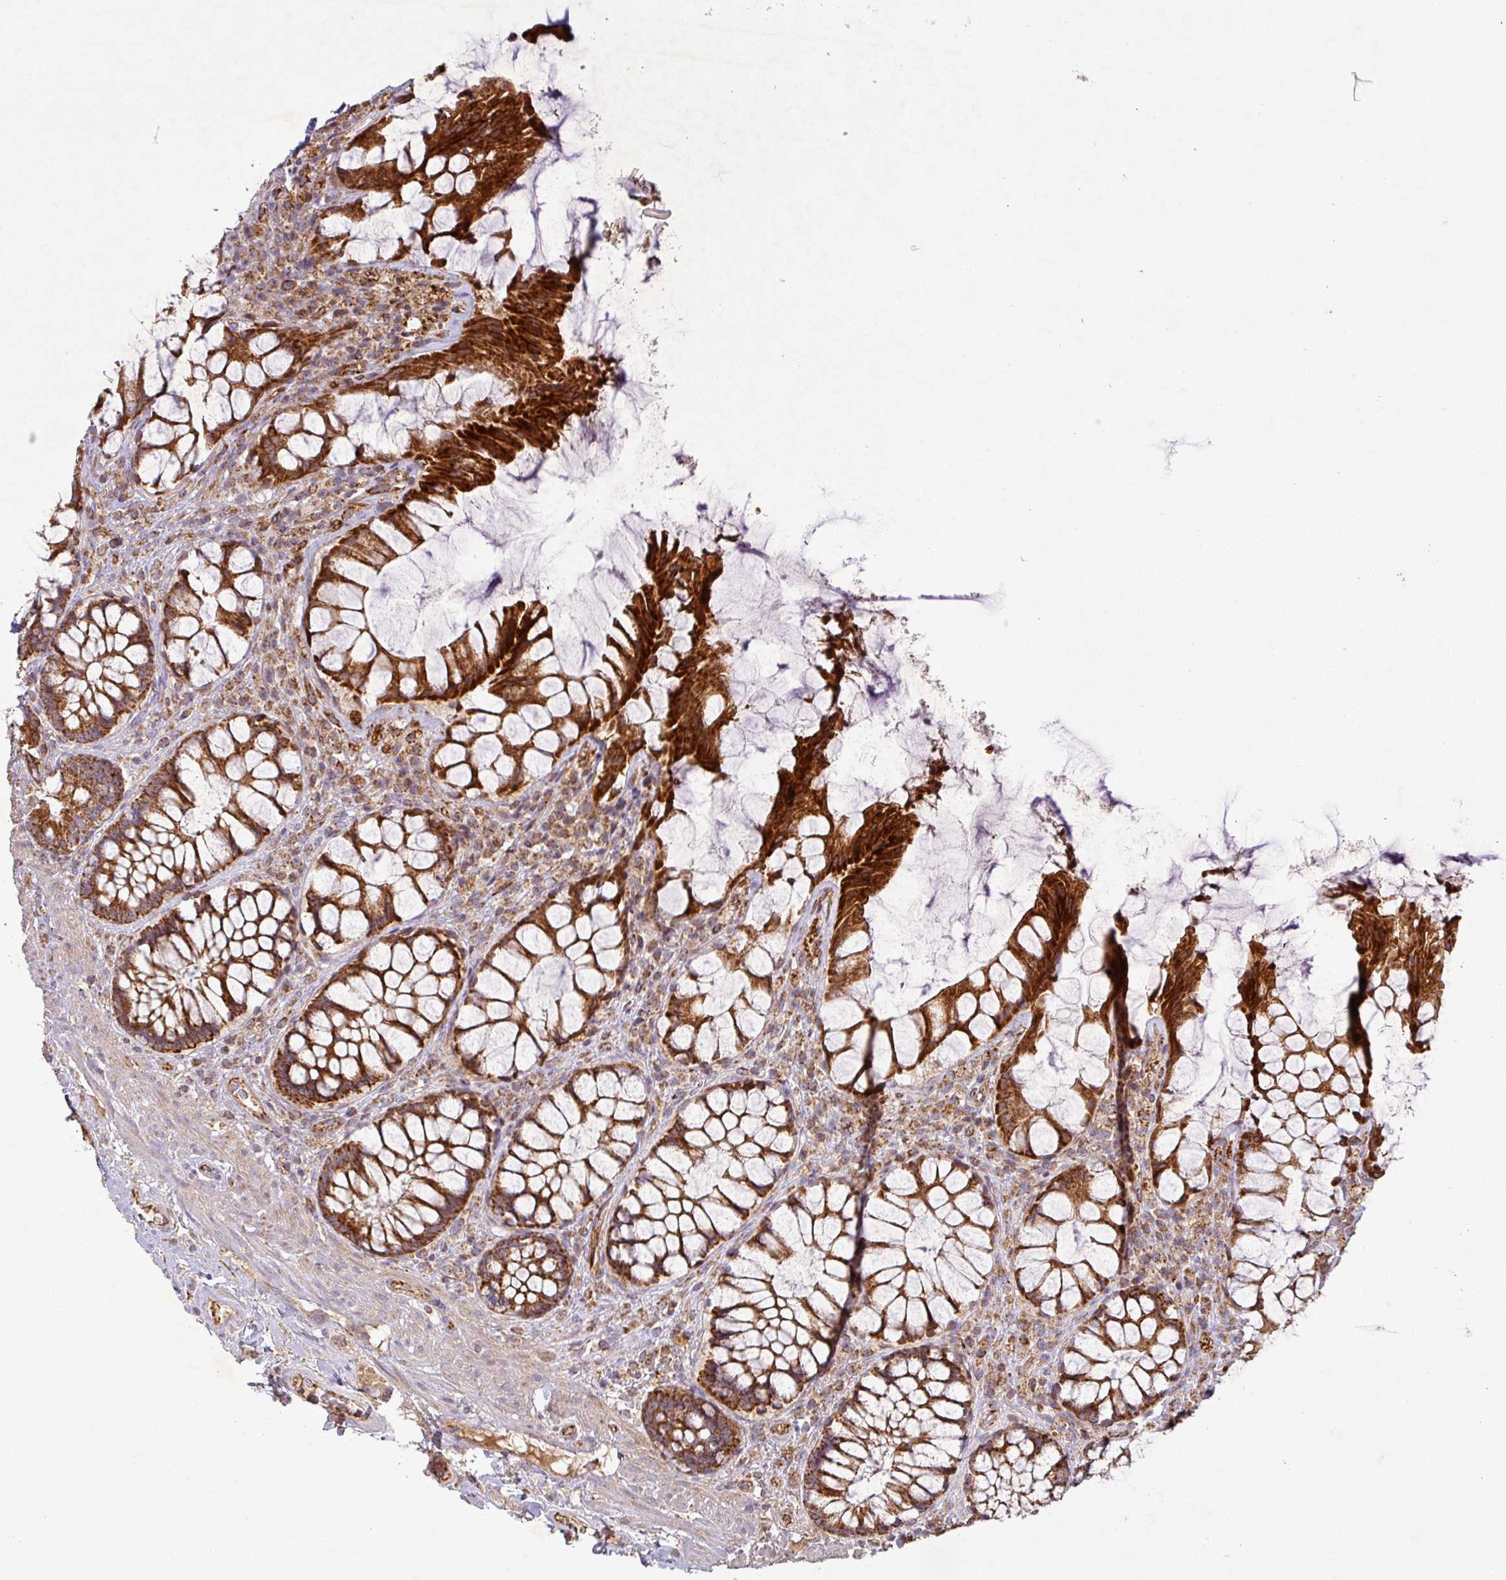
{"staining": {"intensity": "strong", "quantity": ">75%", "location": "cytoplasmic/membranous"}, "tissue": "rectum", "cell_type": "Glandular cells", "image_type": "normal", "snomed": [{"axis": "morphology", "description": "Normal tissue, NOS"}, {"axis": "topography", "description": "Rectum"}], "caption": "Glandular cells reveal high levels of strong cytoplasmic/membranous staining in approximately >75% of cells in unremarkable rectum. (IHC, brightfield microscopy, high magnification).", "gene": "GPD2", "patient": {"sex": "female", "age": 58}}